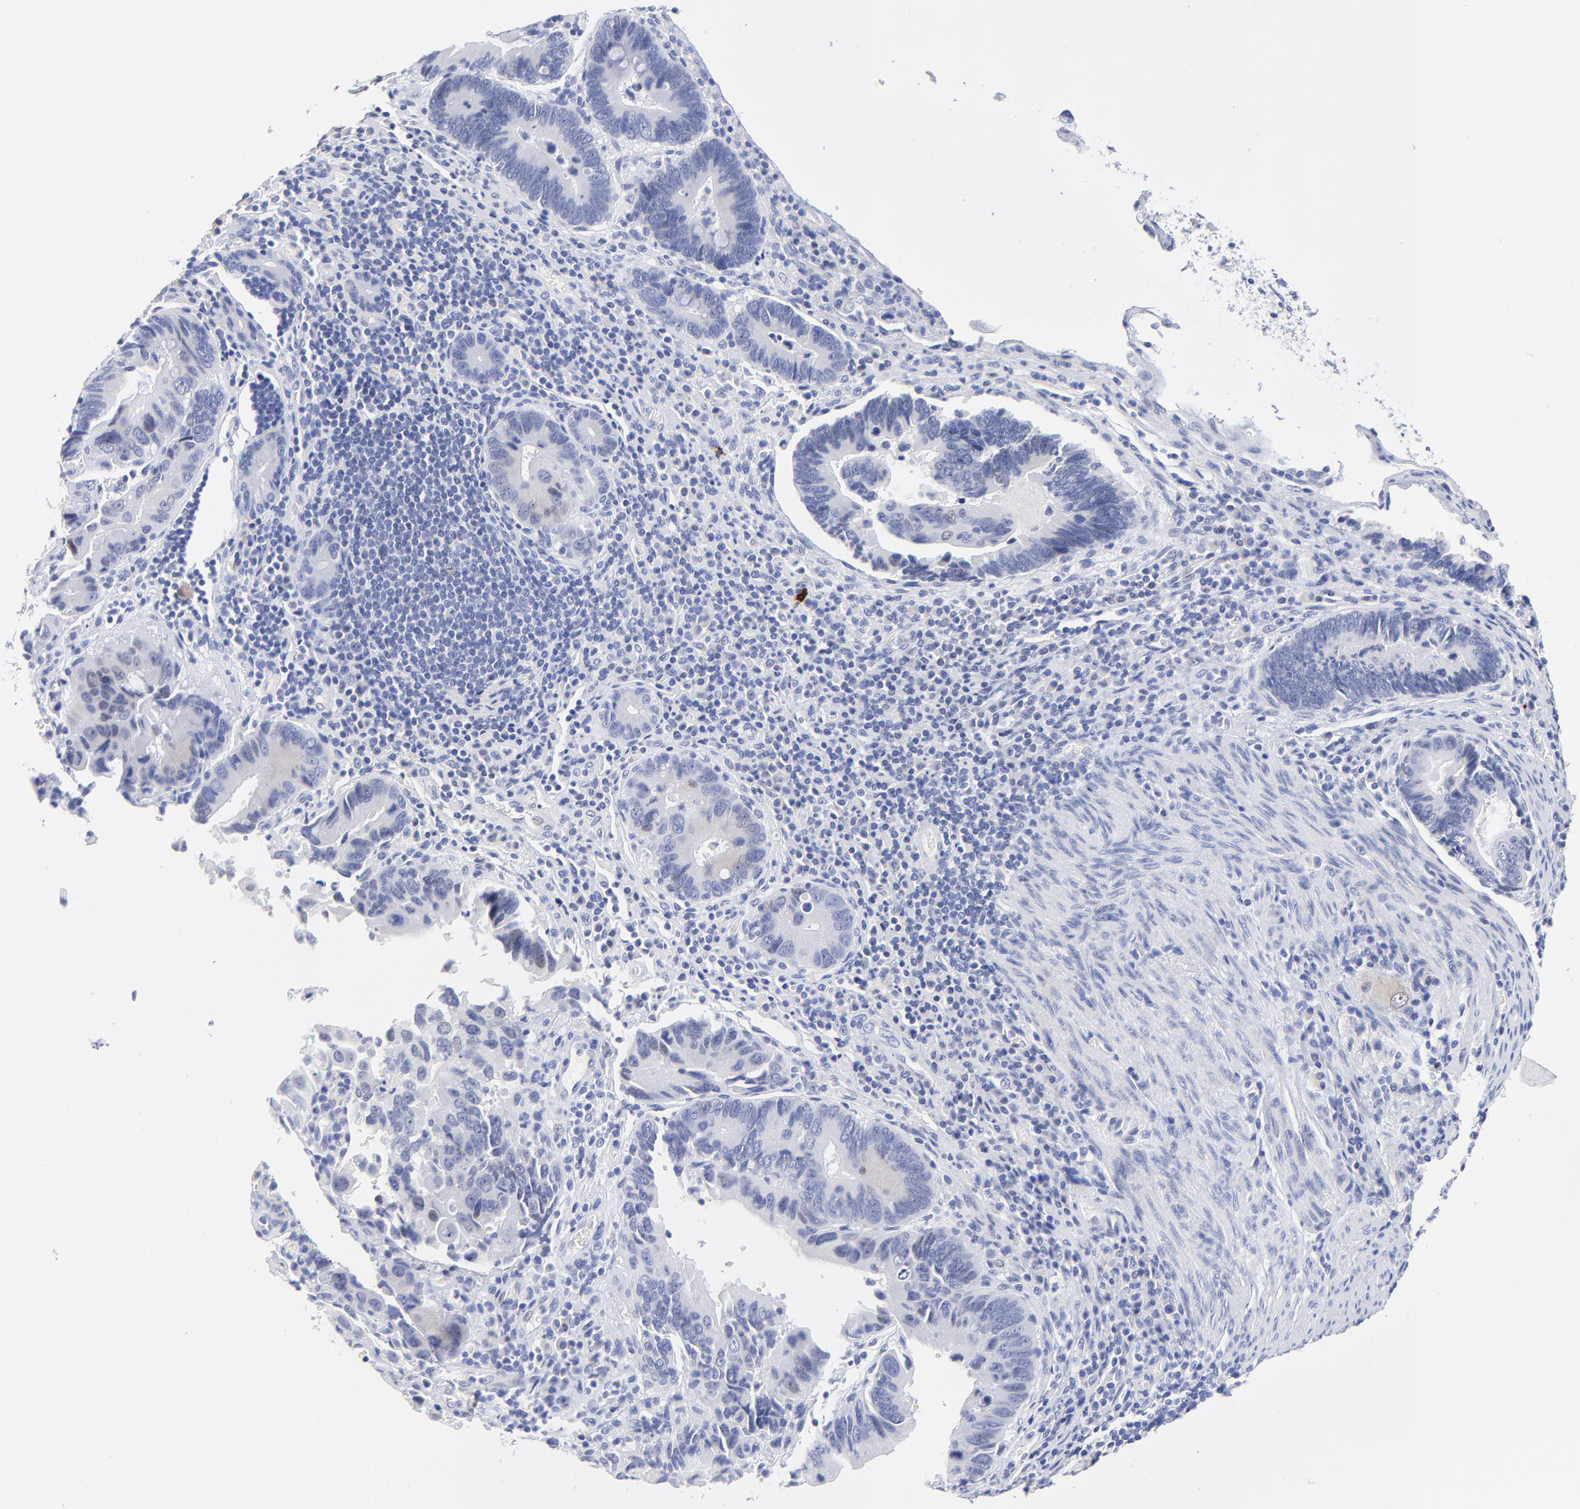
{"staining": {"intensity": "negative", "quantity": "none", "location": "none"}, "tissue": "pancreatic cancer", "cell_type": "Tumor cells", "image_type": "cancer", "snomed": [{"axis": "morphology", "description": "Adenocarcinoma, NOS"}, {"axis": "topography", "description": "Pancreas"}], "caption": "Immunohistochemistry (IHC) image of neoplastic tissue: pancreatic cancer (adenocarcinoma) stained with DAB (3,3'-diaminobenzidine) demonstrates no significant protein expression in tumor cells.", "gene": "SULT4A1", "patient": {"sex": "female", "age": 70}}